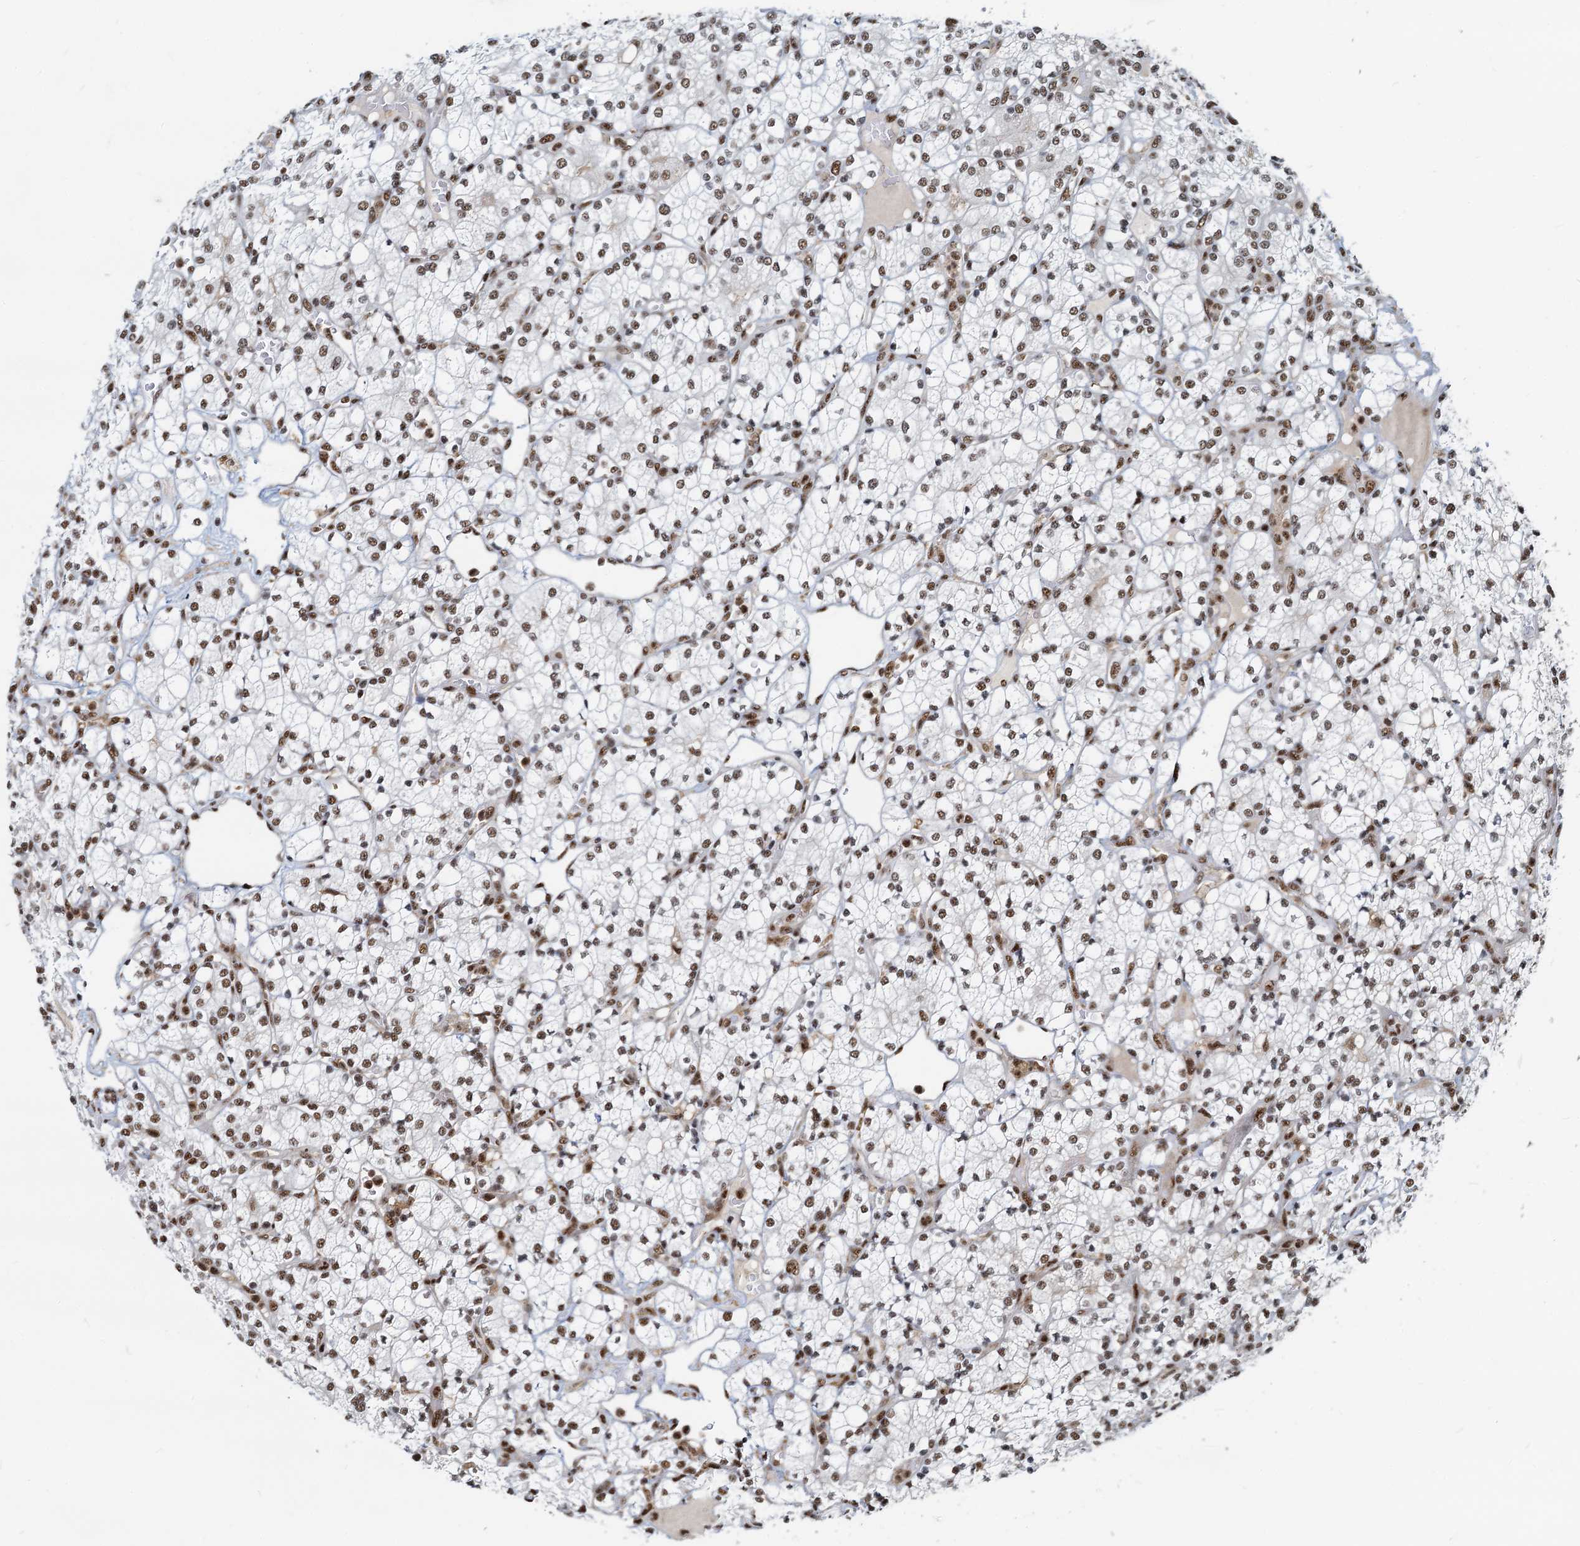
{"staining": {"intensity": "moderate", "quantity": ">75%", "location": "nuclear"}, "tissue": "renal cancer", "cell_type": "Tumor cells", "image_type": "cancer", "snomed": [{"axis": "morphology", "description": "Adenocarcinoma, NOS"}, {"axis": "topography", "description": "Kidney"}], "caption": "Immunohistochemistry photomicrograph of neoplastic tissue: human adenocarcinoma (renal) stained using immunohistochemistry (IHC) exhibits medium levels of moderate protein expression localized specifically in the nuclear of tumor cells, appearing as a nuclear brown color.", "gene": "RBM26", "patient": {"sex": "male", "age": 77}}